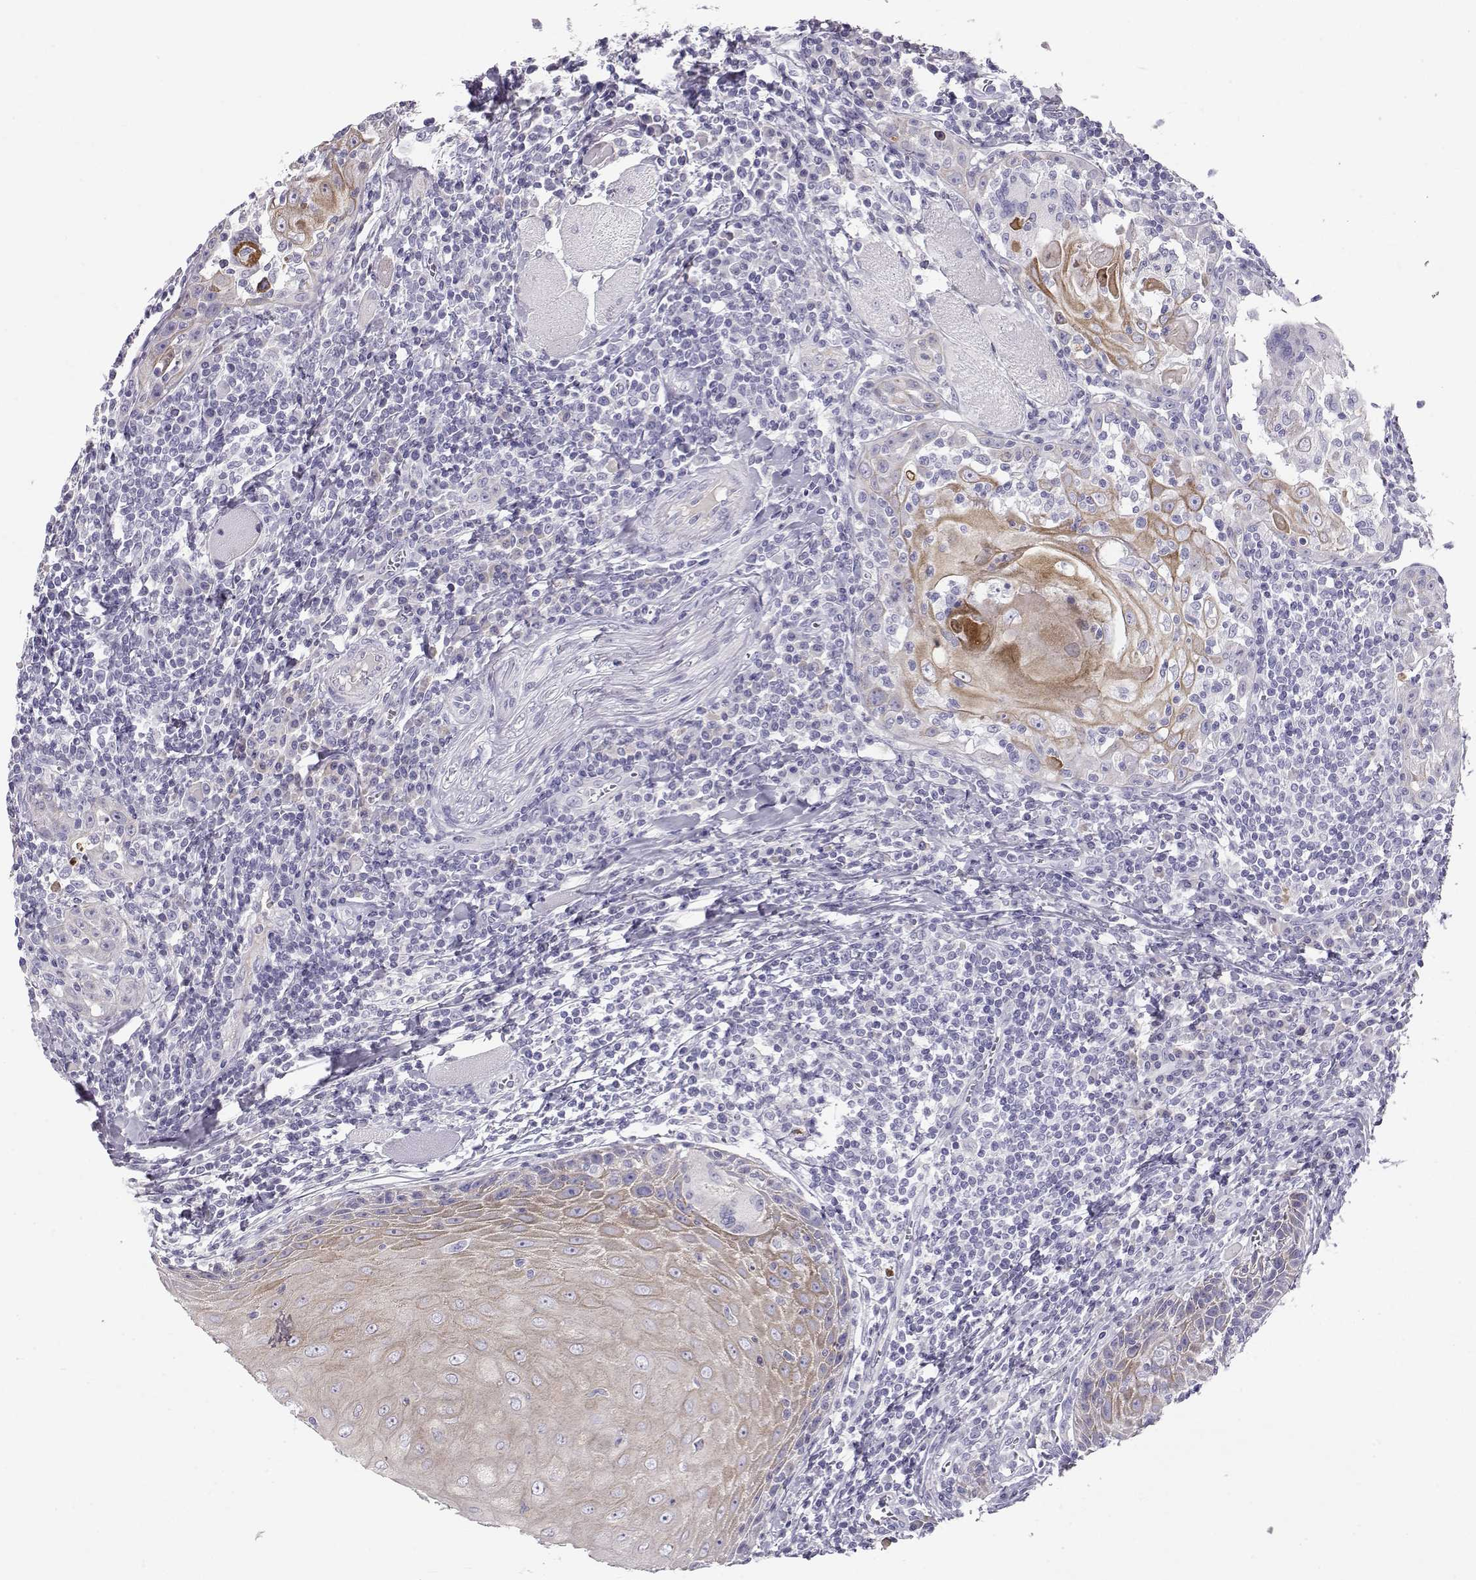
{"staining": {"intensity": "weak", "quantity": ">75%", "location": "cytoplasmic/membranous"}, "tissue": "head and neck cancer", "cell_type": "Tumor cells", "image_type": "cancer", "snomed": [{"axis": "morphology", "description": "Normal tissue, NOS"}, {"axis": "morphology", "description": "Squamous cell carcinoma, NOS"}, {"axis": "topography", "description": "Oral tissue"}, {"axis": "topography", "description": "Head-Neck"}], "caption": "Immunohistochemical staining of human head and neck cancer demonstrates low levels of weak cytoplasmic/membranous protein positivity in about >75% of tumor cells.", "gene": "GPR26", "patient": {"sex": "male", "age": 52}}